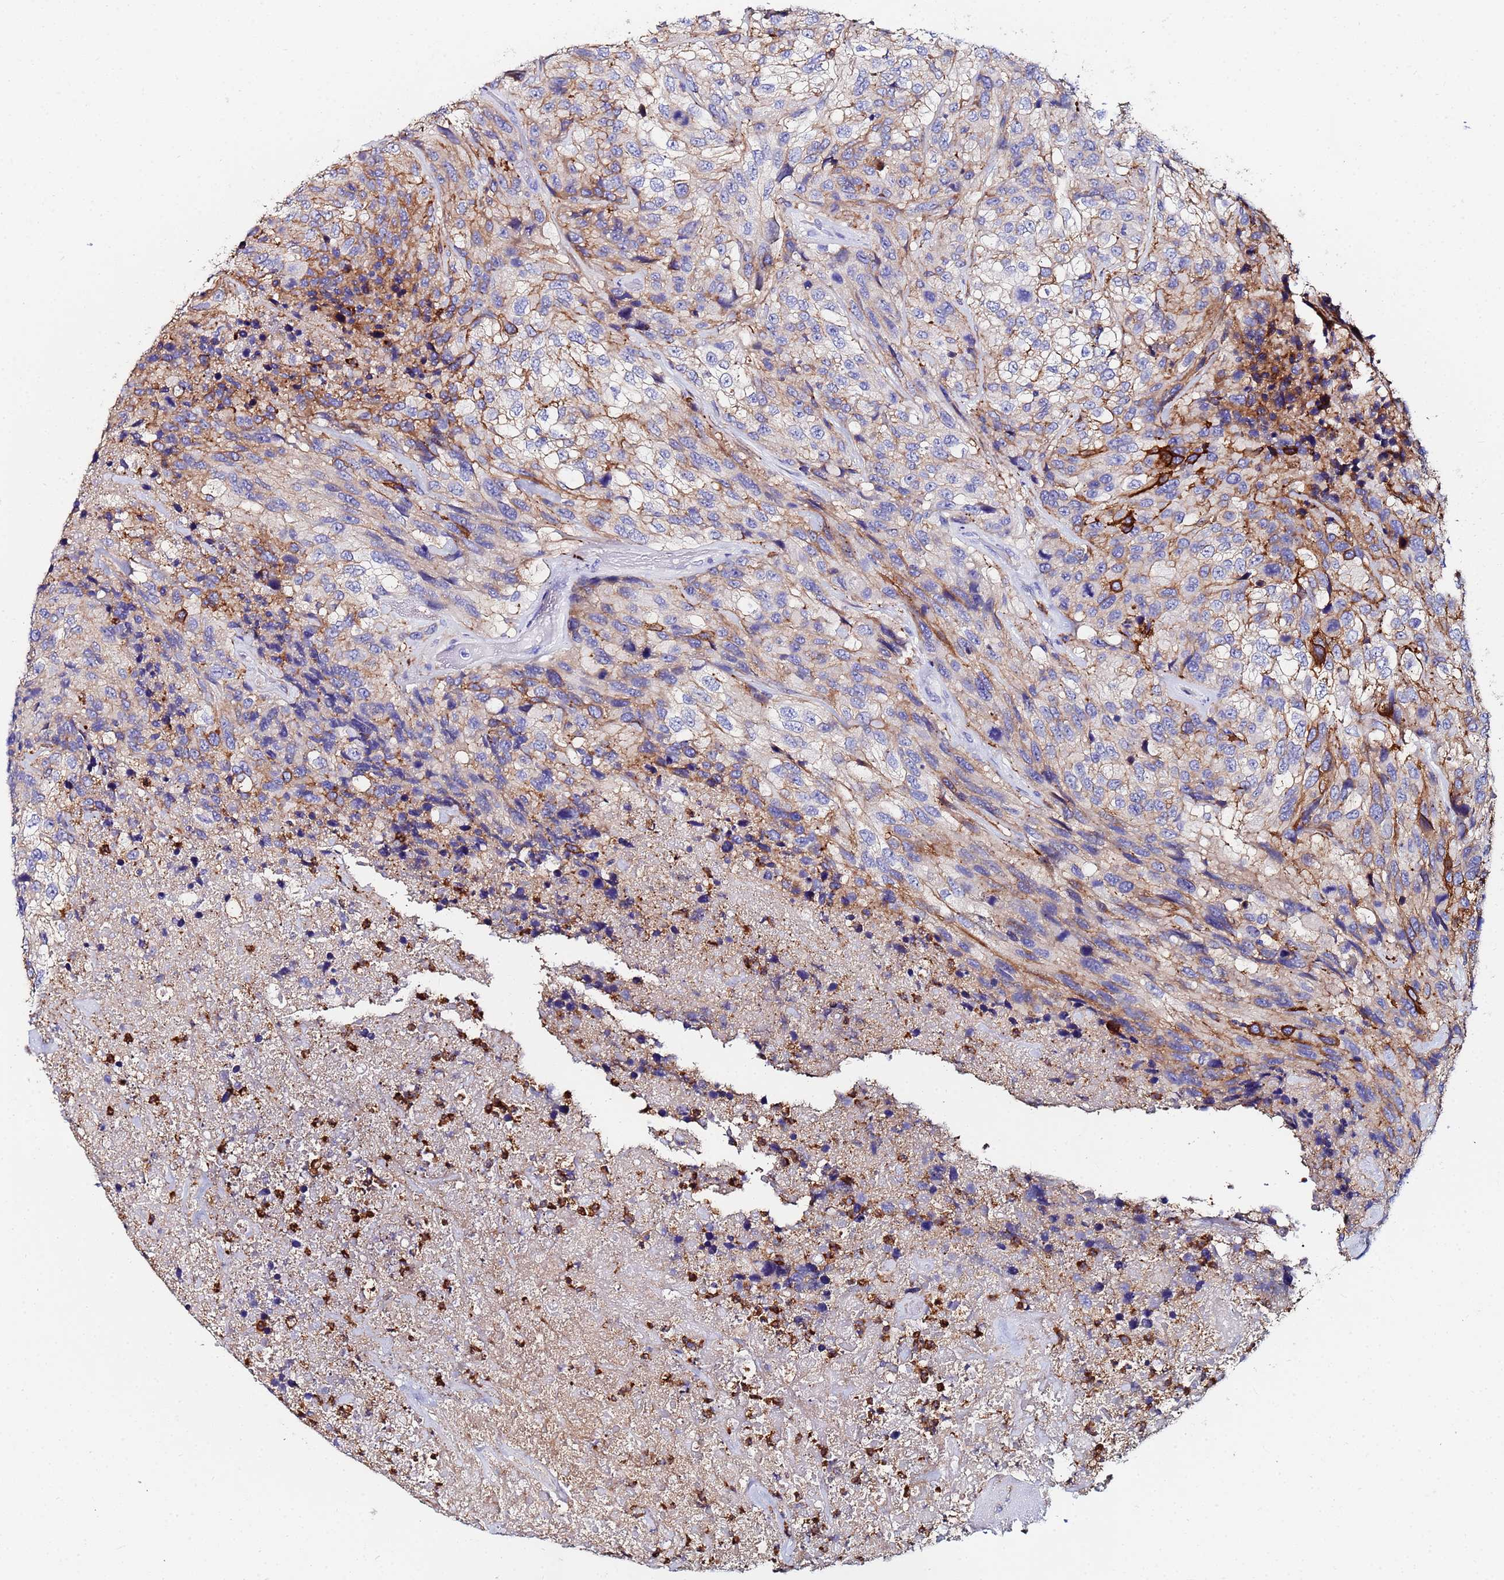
{"staining": {"intensity": "weak", "quantity": "25%-75%", "location": "cytoplasmic/membranous"}, "tissue": "urothelial cancer", "cell_type": "Tumor cells", "image_type": "cancer", "snomed": [{"axis": "morphology", "description": "Urothelial carcinoma, High grade"}, {"axis": "topography", "description": "Urinary bladder"}], "caption": "A high-resolution photomicrograph shows immunohistochemistry (IHC) staining of urothelial cancer, which exhibits weak cytoplasmic/membranous expression in approximately 25%-75% of tumor cells.", "gene": "BASP1", "patient": {"sex": "female", "age": 70}}